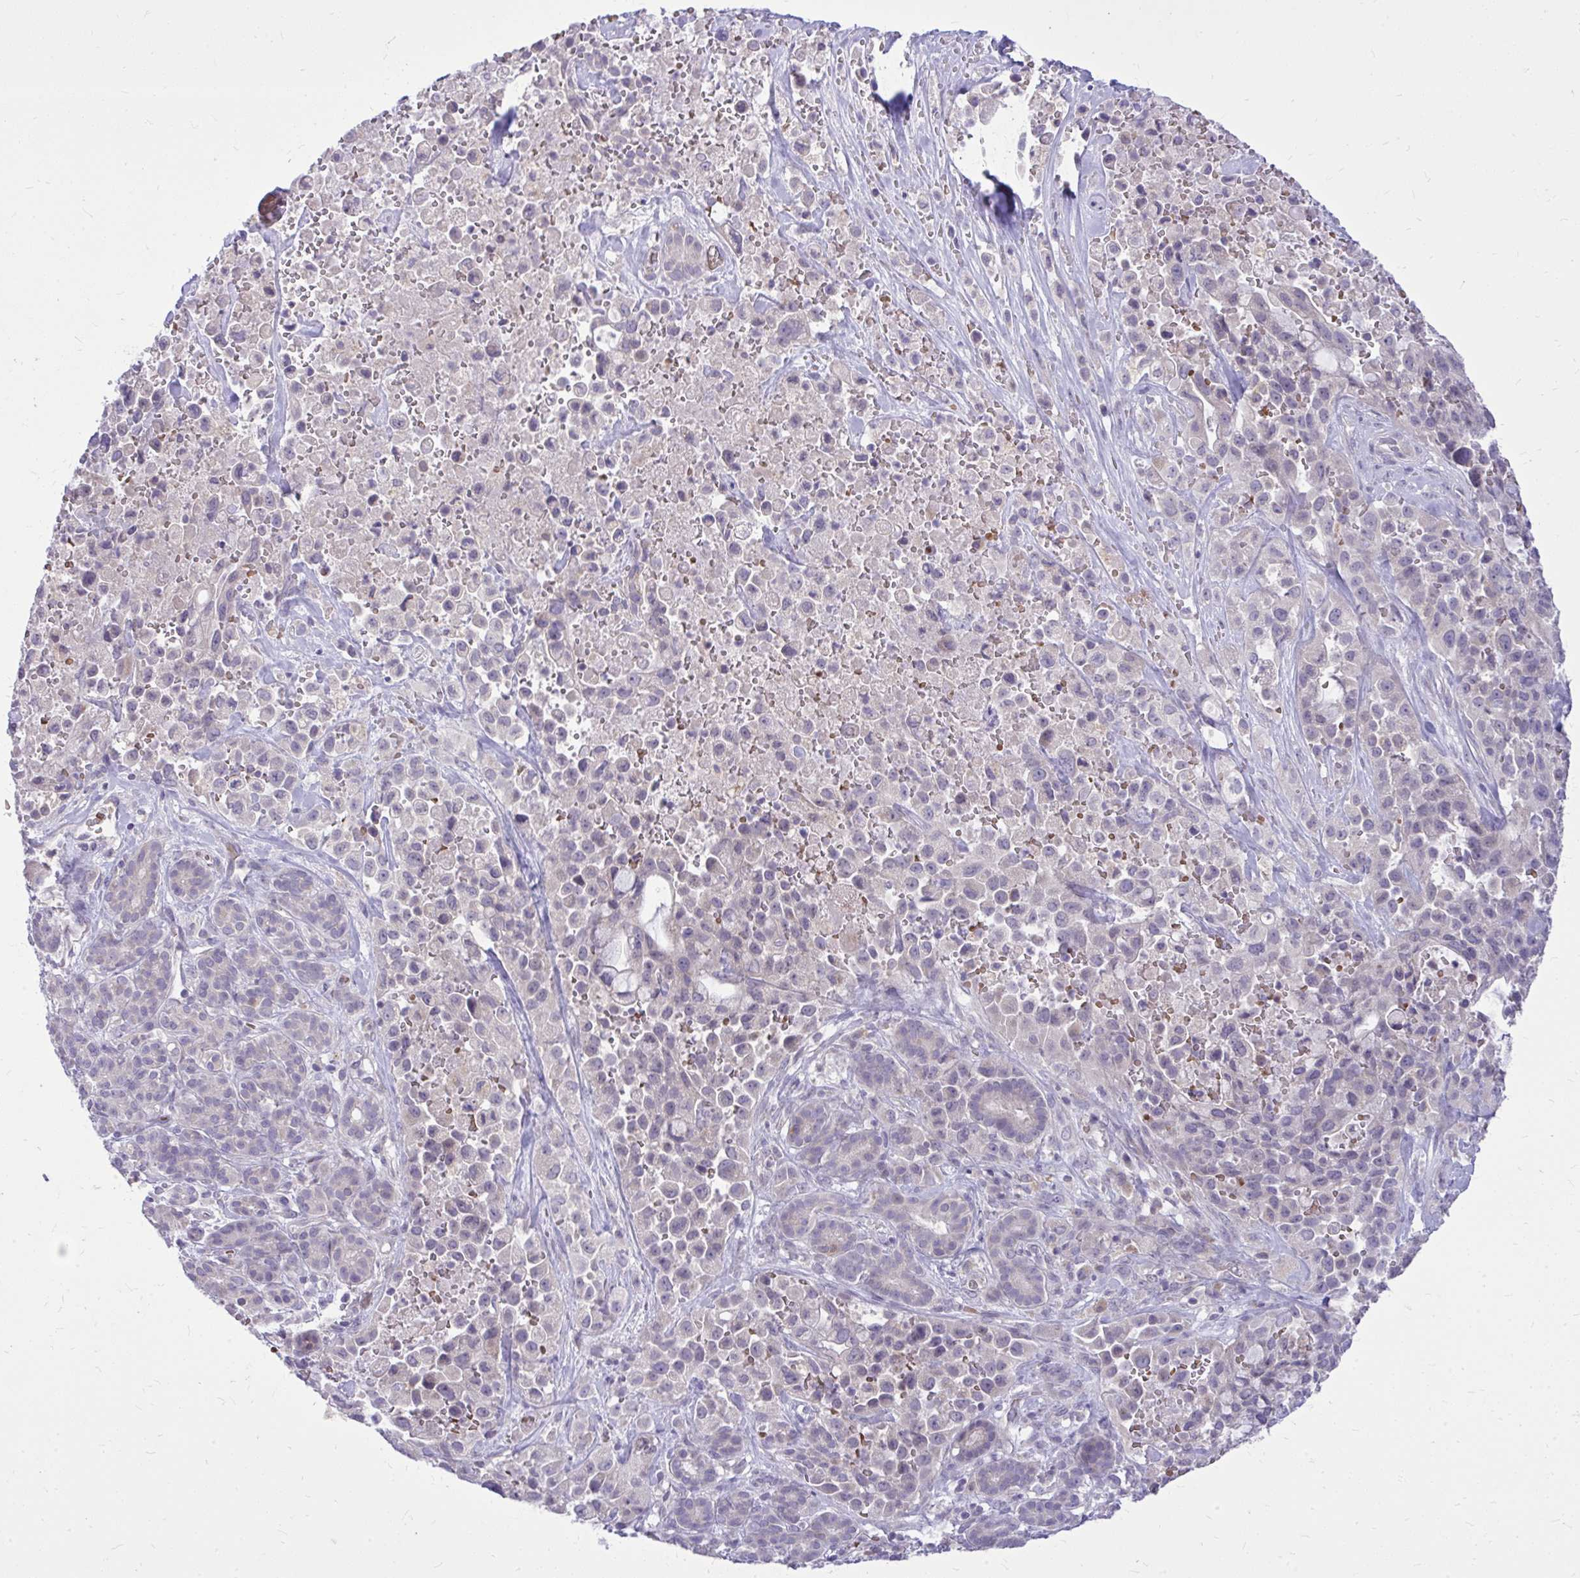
{"staining": {"intensity": "negative", "quantity": "none", "location": "none"}, "tissue": "pancreatic cancer", "cell_type": "Tumor cells", "image_type": "cancer", "snomed": [{"axis": "morphology", "description": "Adenocarcinoma, NOS"}, {"axis": "topography", "description": "Pancreas"}], "caption": "Tumor cells are negative for brown protein staining in adenocarcinoma (pancreatic).", "gene": "DPY19L1", "patient": {"sex": "male", "age": 44}}